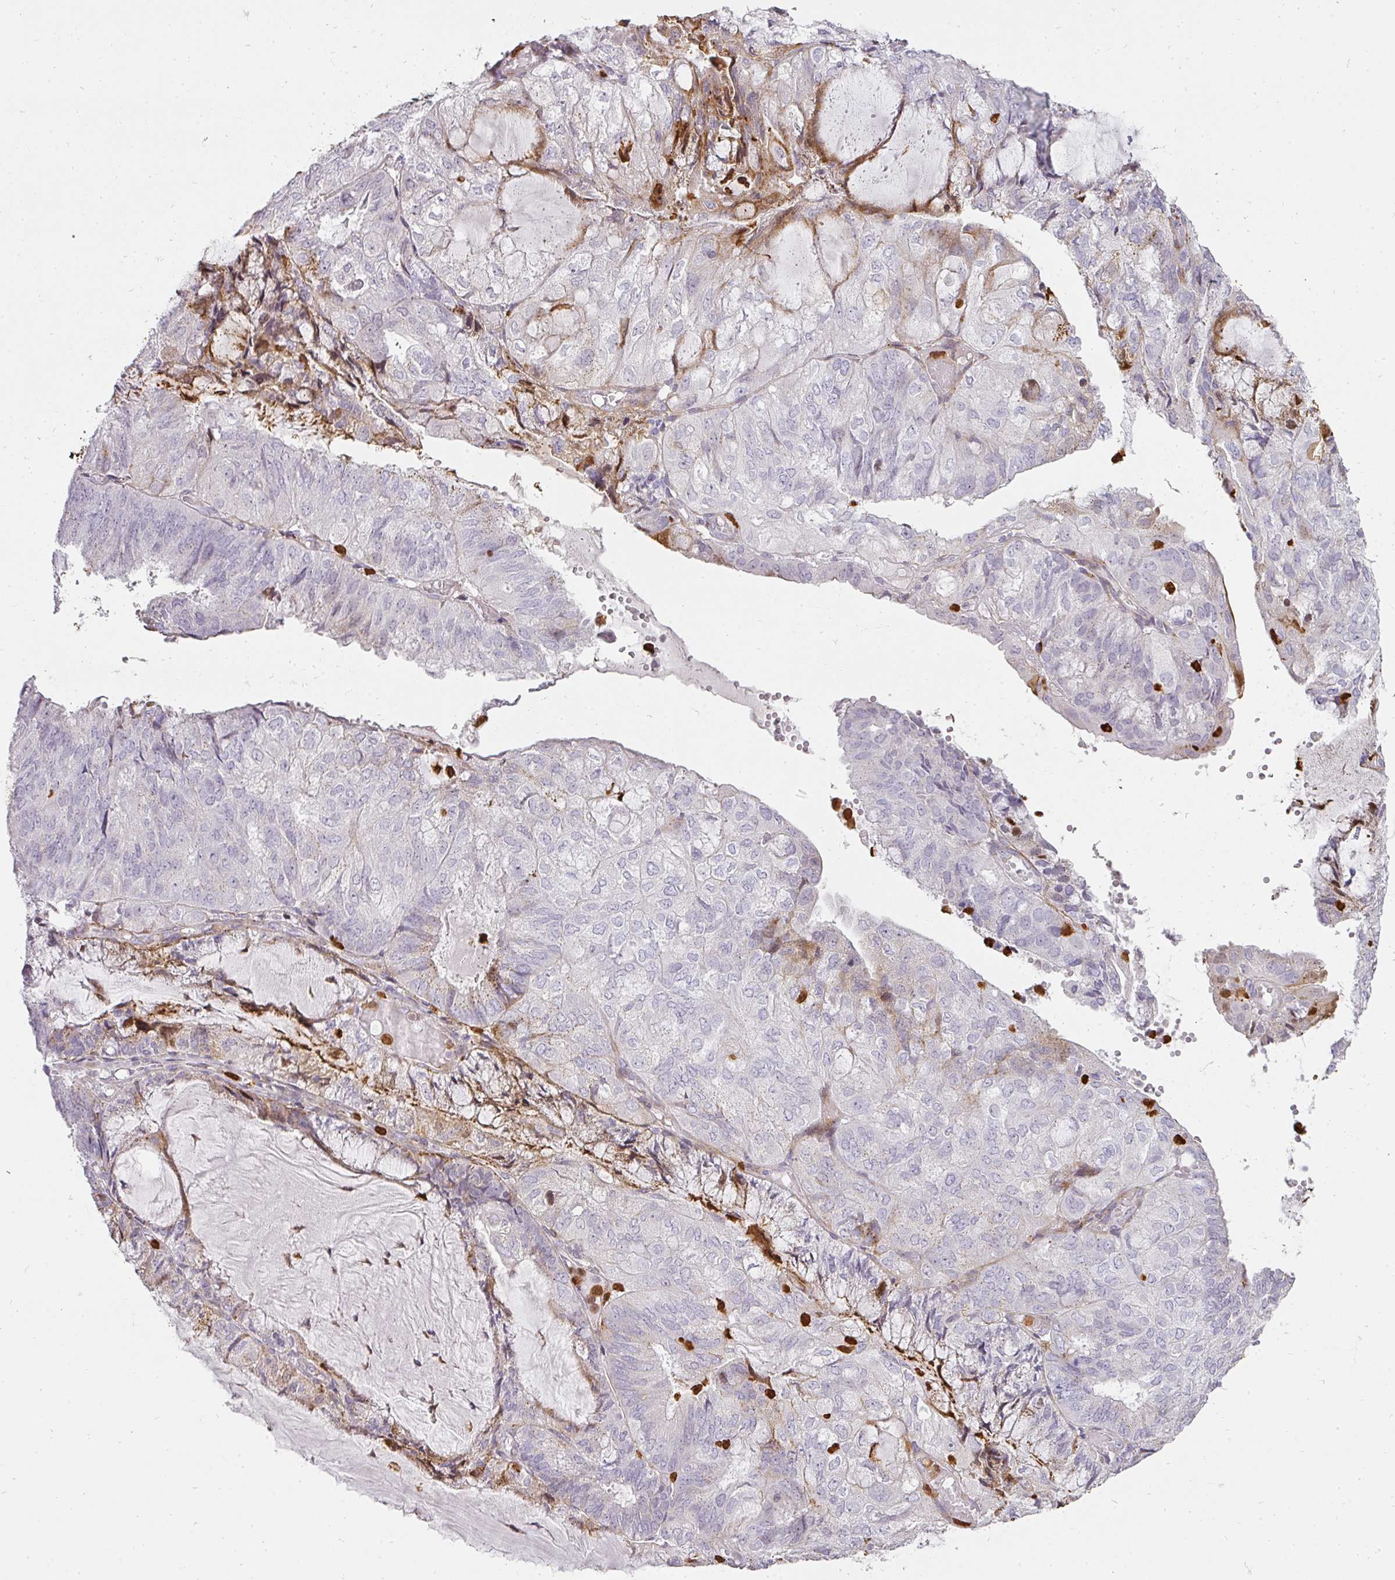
{"staining": {"intensity": "moderate", "quantity": "<25%", "location": "cytoplasmic/membranous"}, "tissue": "endometrial cancer", "cell_type": "Tumor cells", "image_type": "cancer", "snomed": [{"axis": "morphology", "description": "Adenocarcinoma, NOS"}, {"axis": "topography", "description": "Endometrium"}], "caption": "High-power microscopy captured an immunohistochemistry image of endometrial adenocarcinoma, revealing moderate cytoplasmic/membranous expression in about <25% of tumor cells. The protein is shown in brown color, while the nuclei are stained blue.", "gene": "BIK", "patient": {"sex": "female", "age": 81}}